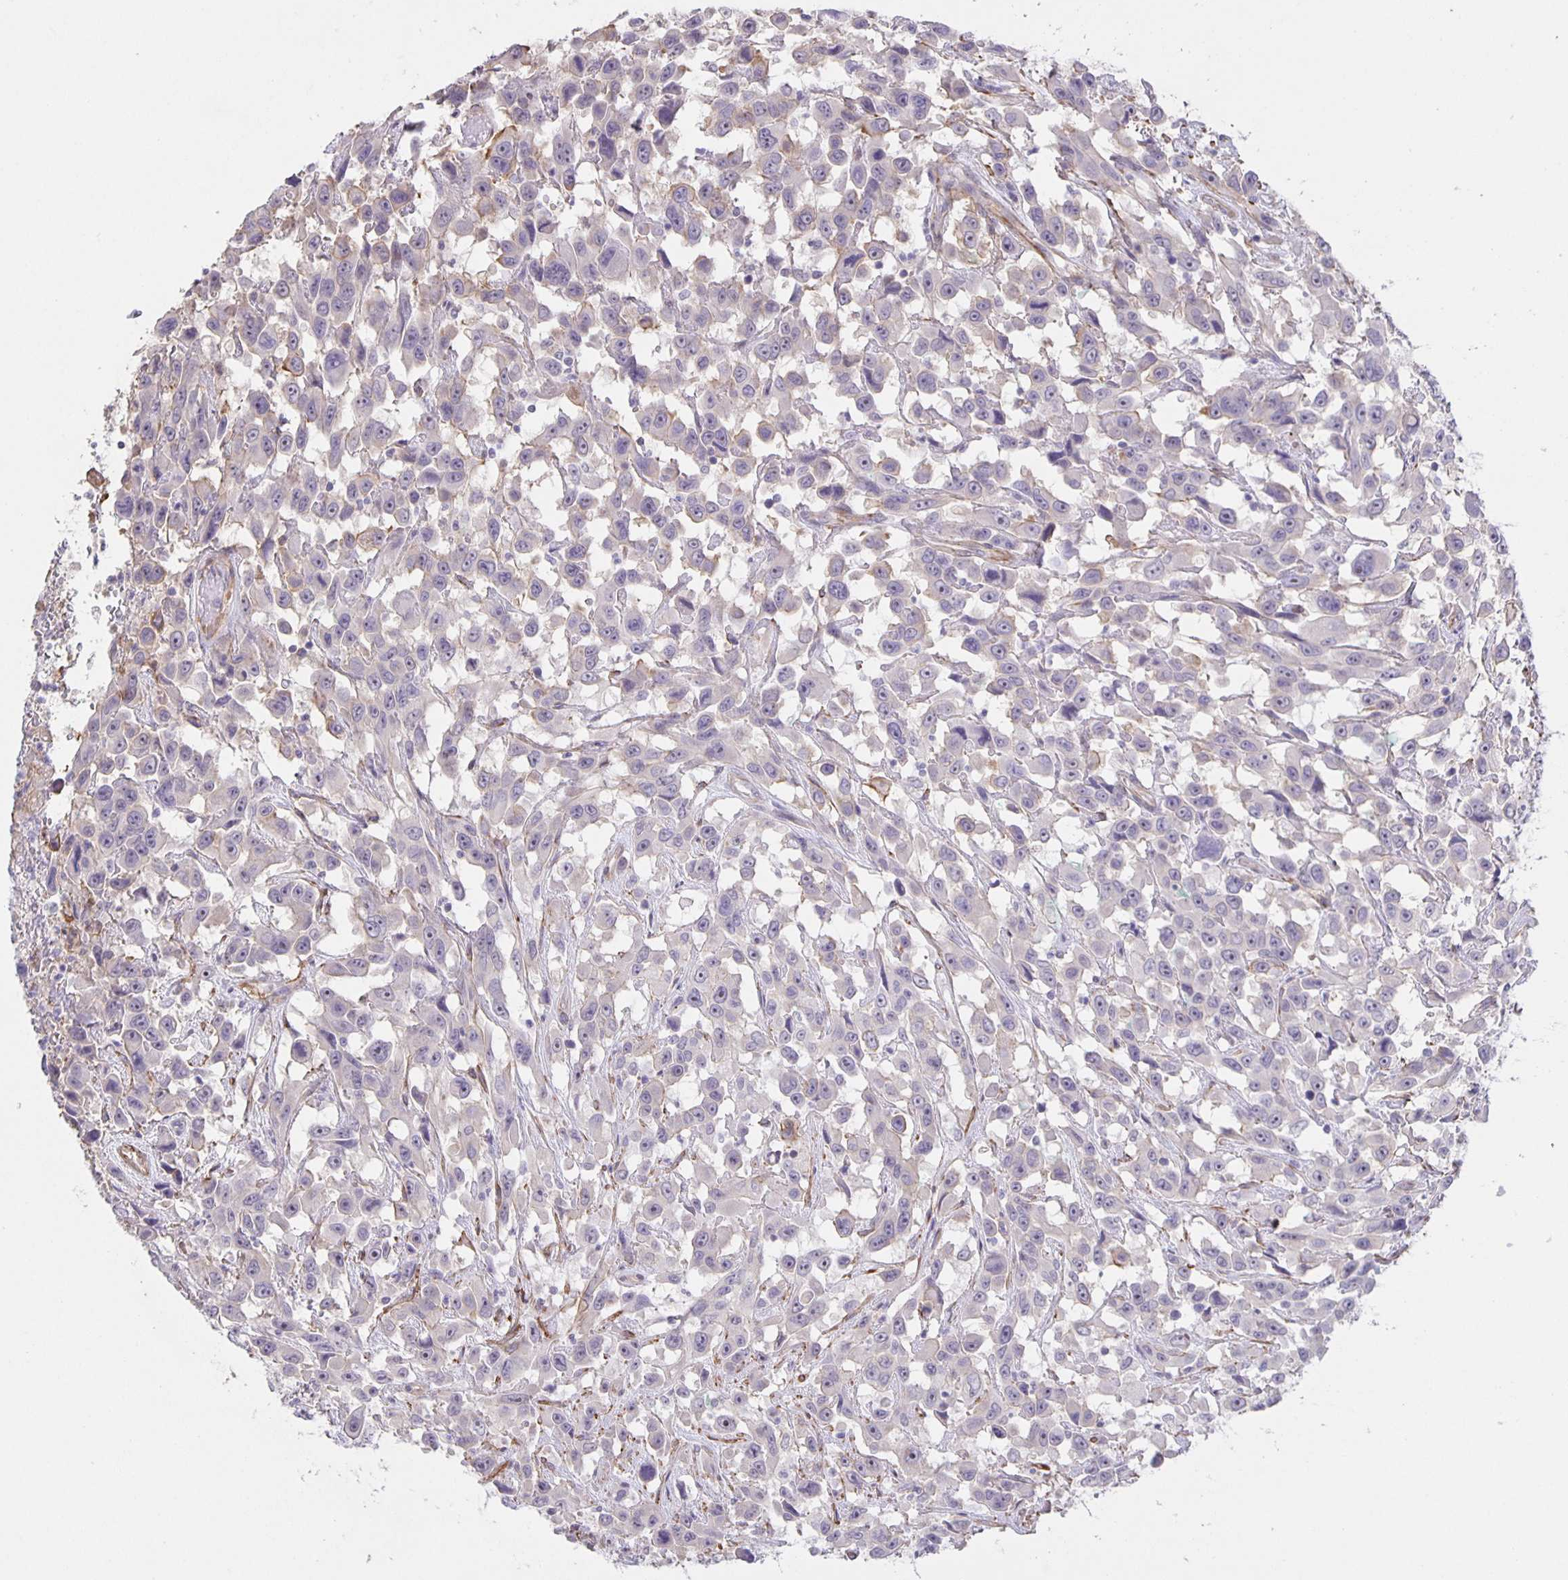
{"staining": {"intensity": "negative", "quantity": "none", "location": "none"}, "tissue": "urothelial cancer", "cell_type": "Tumor cells", "image_type": "cancer", "snomed": [{"axis": "morphology", "description": "Urothelial carcinoma, High grade"}, {"axis": "topography", "description": "Urinary bladder"}], "caption": "Tumor cells show no significant protein expression in urothelial carcinoma (high-grade).", "gene": "SRCIN1", "patient": {"sex": "male", "age": 53}}